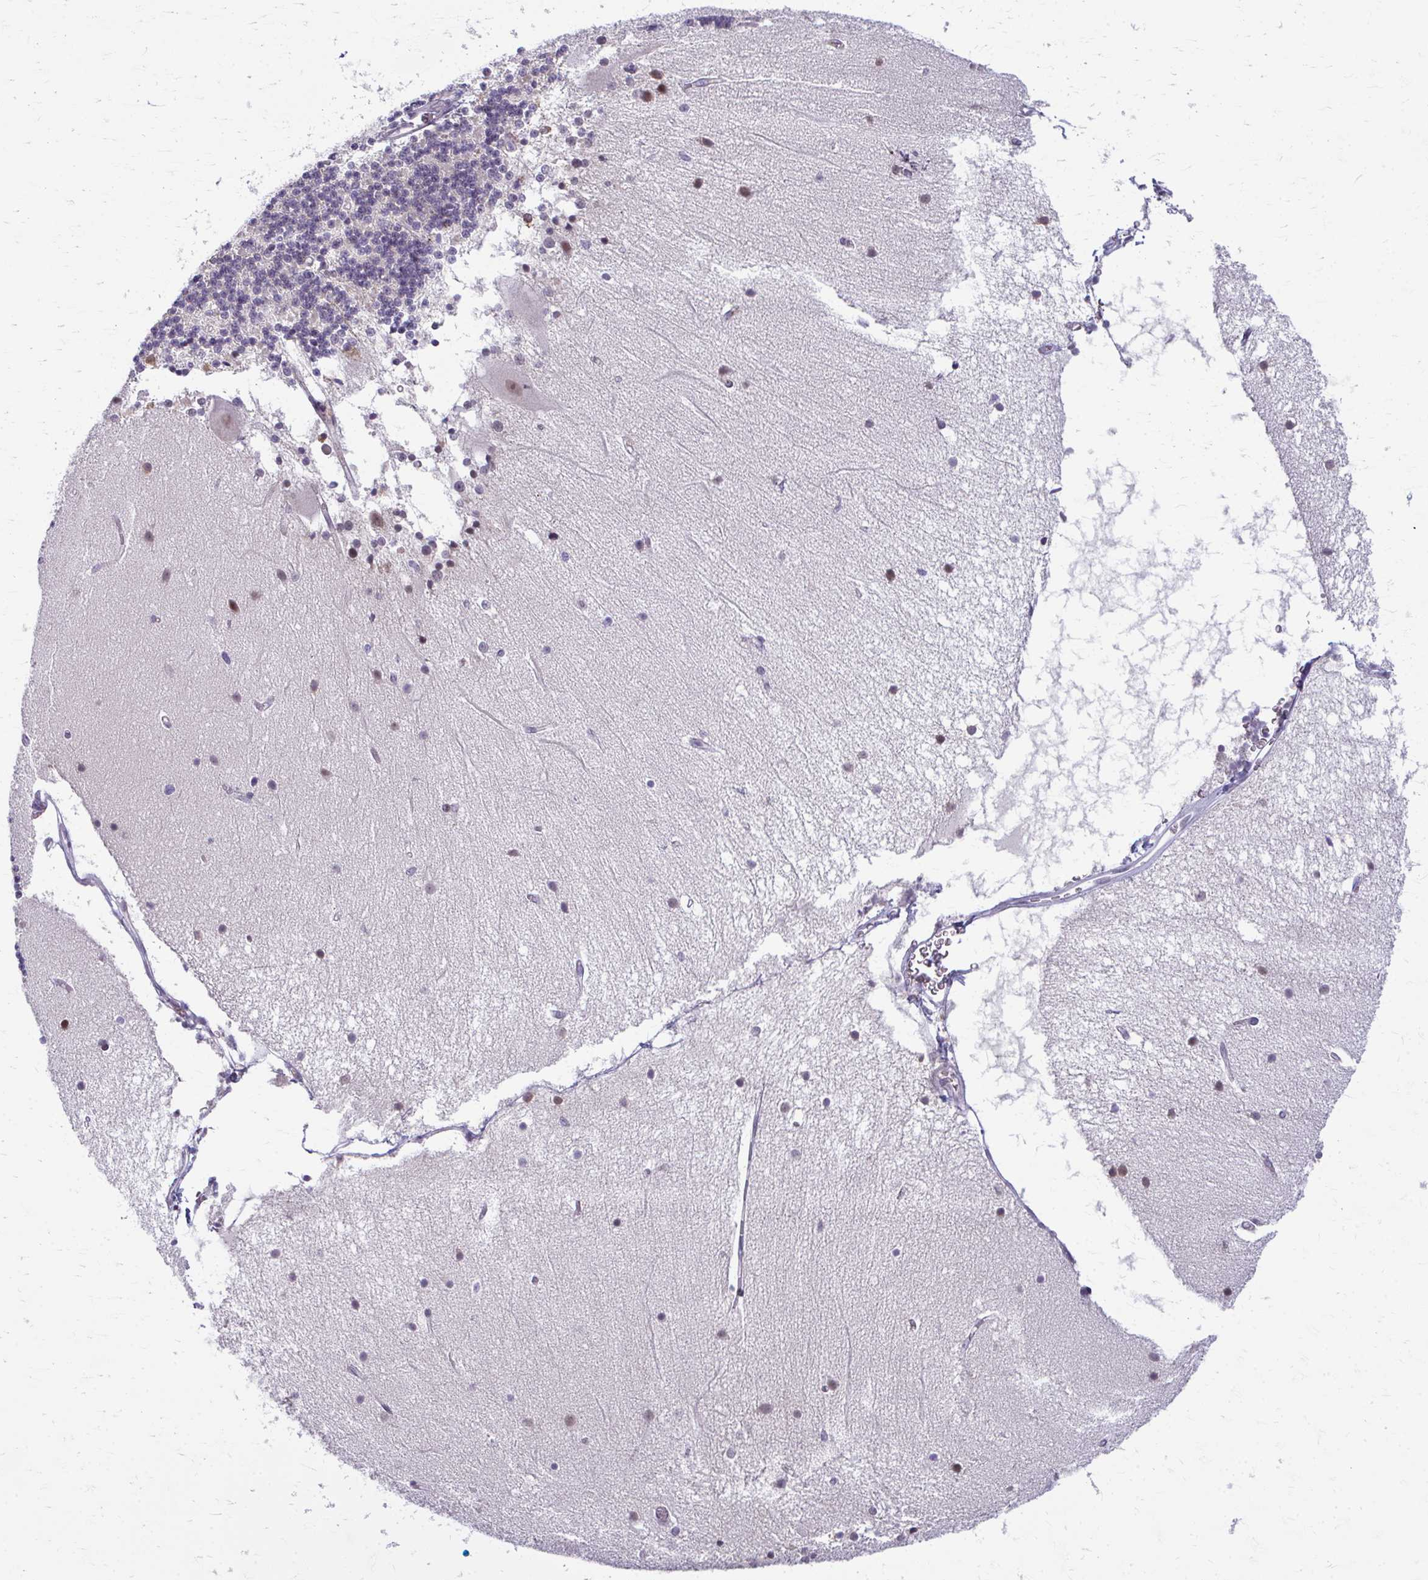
{"staining": {"intensity": "negative", "quantity": "none", "location": "none"}, "tissue": "cerebellum", "cell_type": "Cells in granular layer", "image_type": "normal", "snomed": [{"axis": "morphology", "description": "Normal tissue, NOS"}, {"axis": "topography", "description": "Cerebellum"}], "caption": "Cells in granular layer show no significant expression in benign cerebellum. Nuclei are stained in blue.", "gene": "MAF1", "patient": {"sex": "female", "age": 54}}